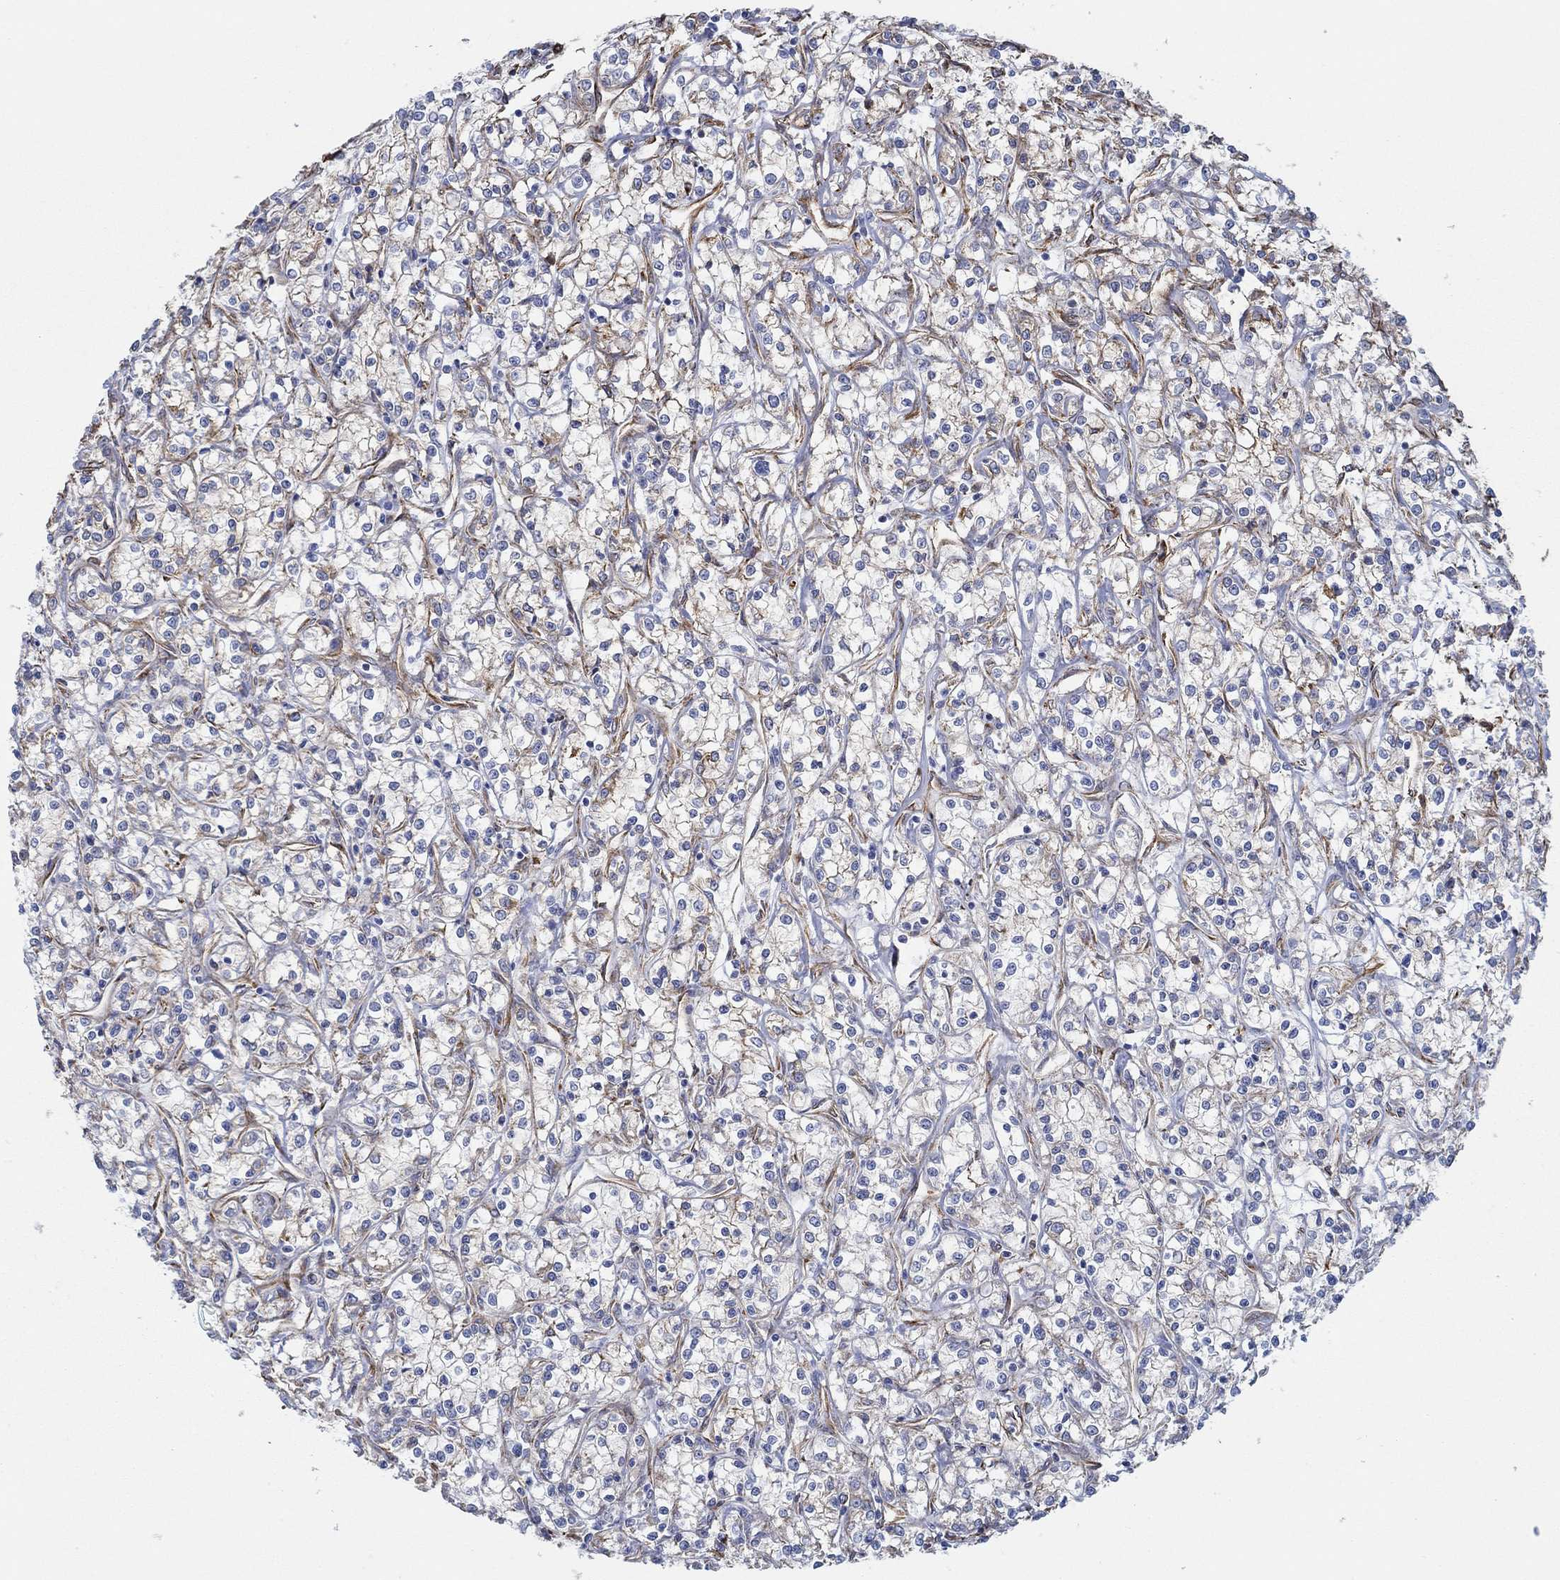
{"staining": {"intensity": "negative", "quantity": "none", "location": "none"}, "tissue": "renal cancer", "cell_type": "Tumor cells", "image_type": "cancer", "snomed": [{"axis": "morphology", "description": "Adenocarcinoma, NOS"}, {"axis": "topography", "description": "Kidney"}], "caption": "Immunohistochemical staining of renal adenocarcinoma shows no significant expression in tumor cells.", "gene": "STC2", "patient": {"sex": "female", "age": 59}}